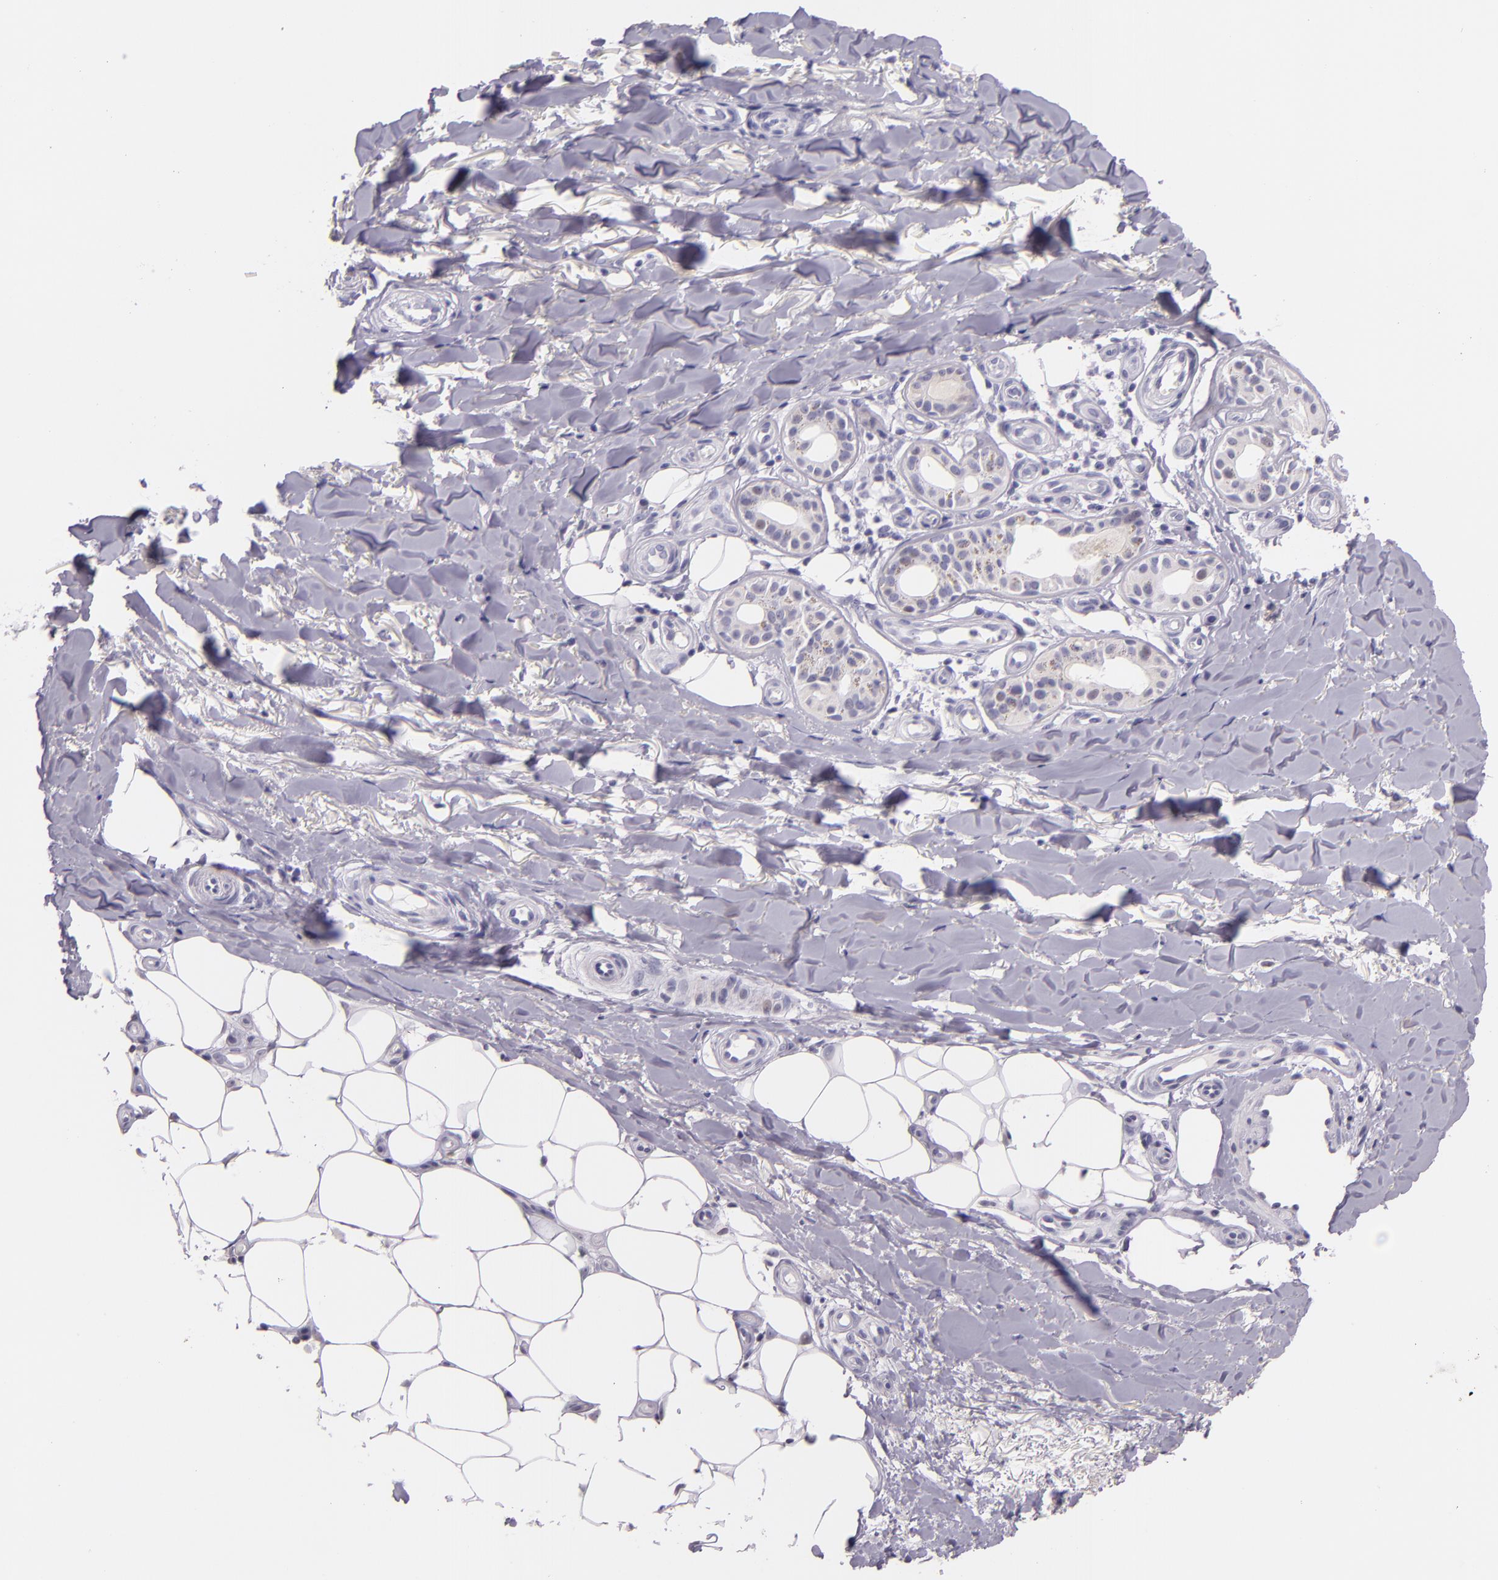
{"staining": {"intensity": "negative", "quantity": "none", "location": "none"}, "tissue": "skin cancer", "cell_type": "Tumor cells", "image_type": "cancer", "snomed": [{"axis": "morphology", "description": "Basal cell carcinoma"}, {"axis": "topography", "description": "Skin"}], "caption": "Tumor cells are negative for brown protein staining in skin cancer.", "gene": "HSP90AA1", "patient": {"sex": "male", "age": 81}}